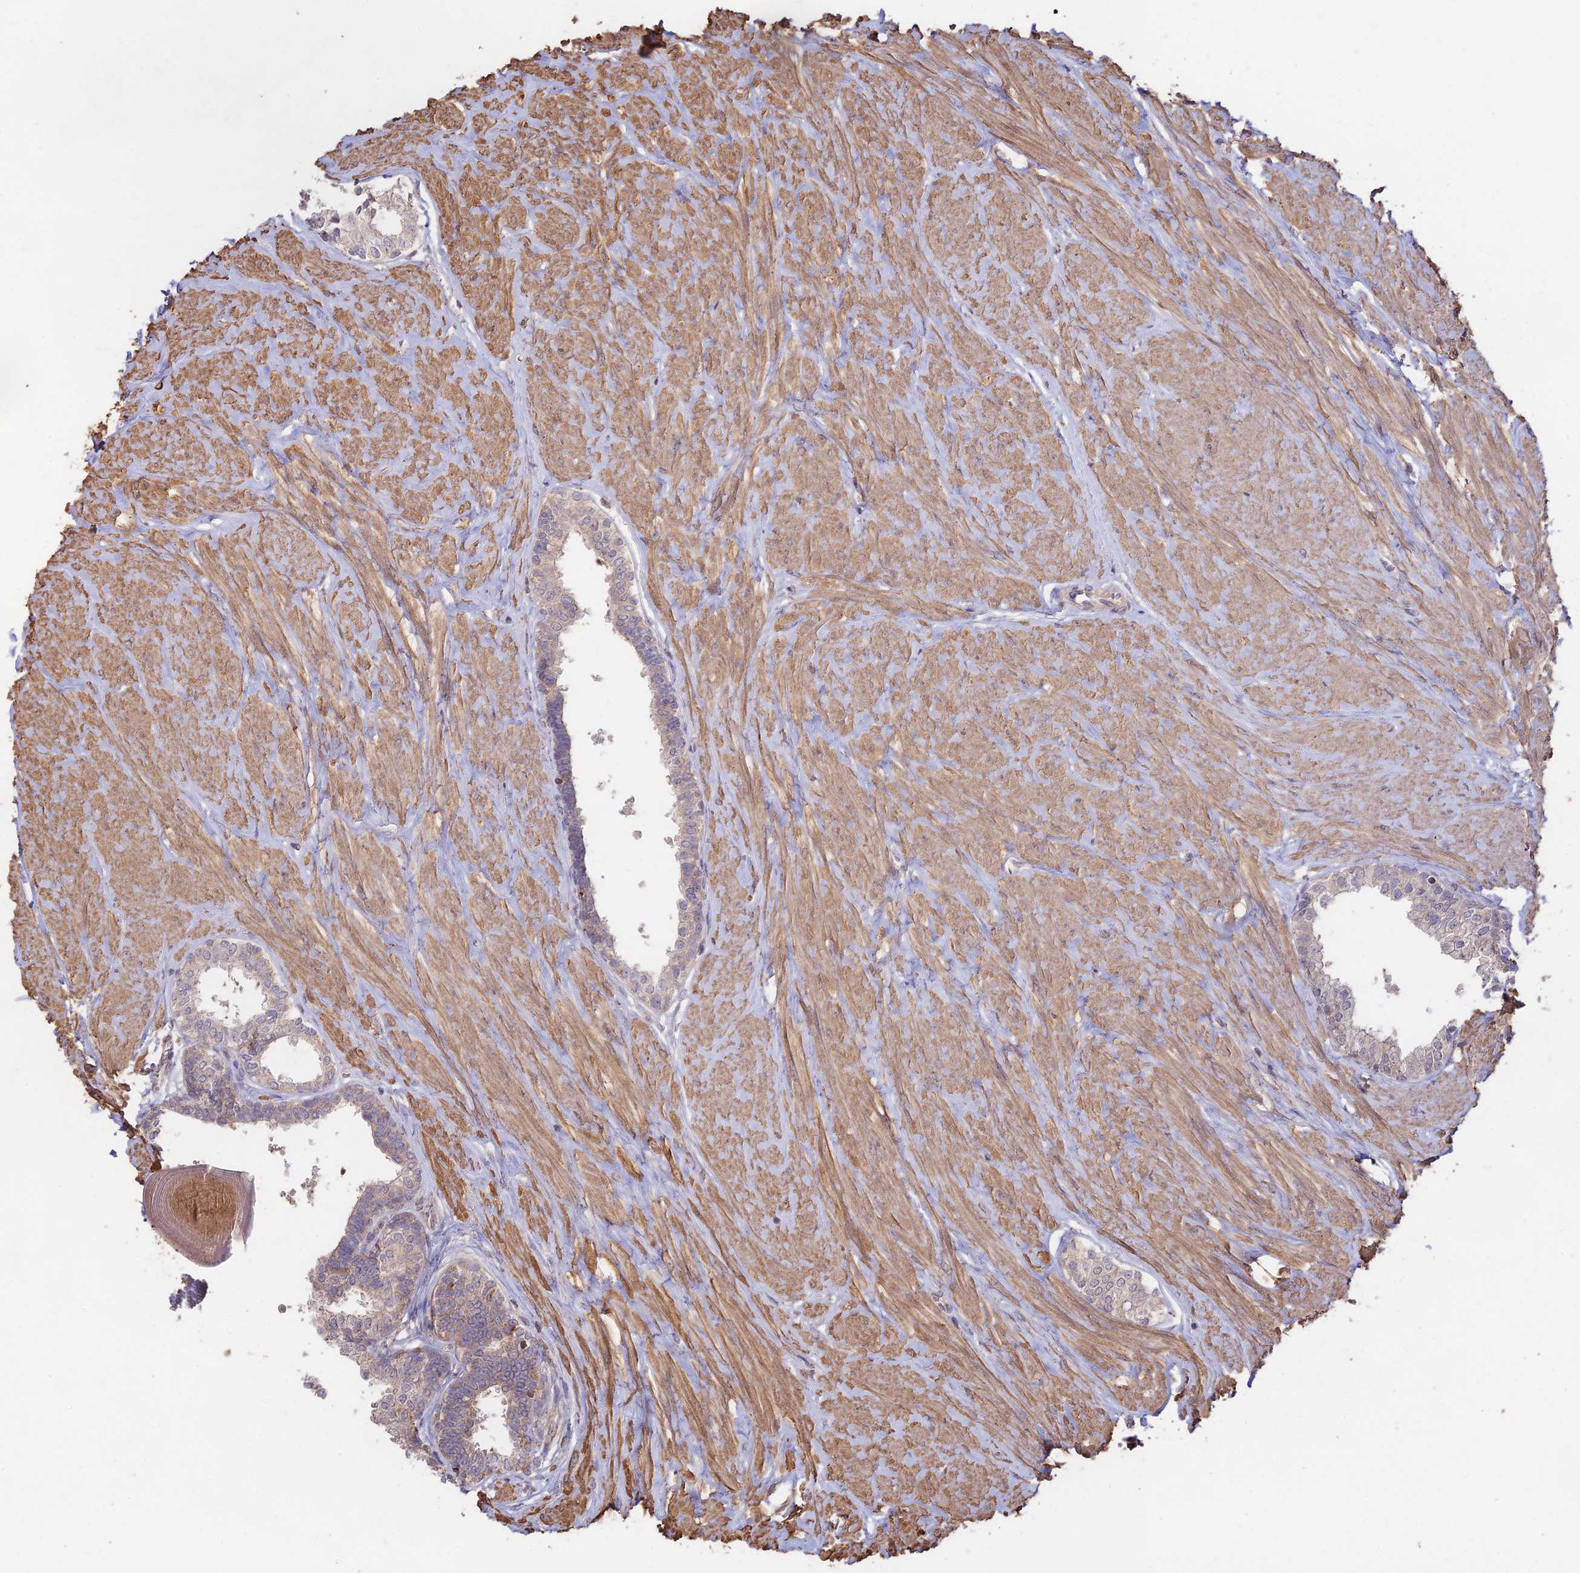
{"staining": {"intensity": "weak", "quantity": "<25%", "location": "cytoplasmic/membranous"}, "tissue": "prostate", "cell_type": "Glandular cells", "image_type": "normal", "snomed": [{"axis": "morphology", "description": "Normal tissue, NOS"}, {"axis": "topography", "description": "Prostate"}], "caption": "This is a image of immunohistochemistry staining of normal prostate, which shows no expression in glandular cells. The staining is performed using DAB brown chromogen with nuclei counter-stained in using hematoxylin.", "gene": "CLCF1", "patient": {"sex": "male", "age": 48}}